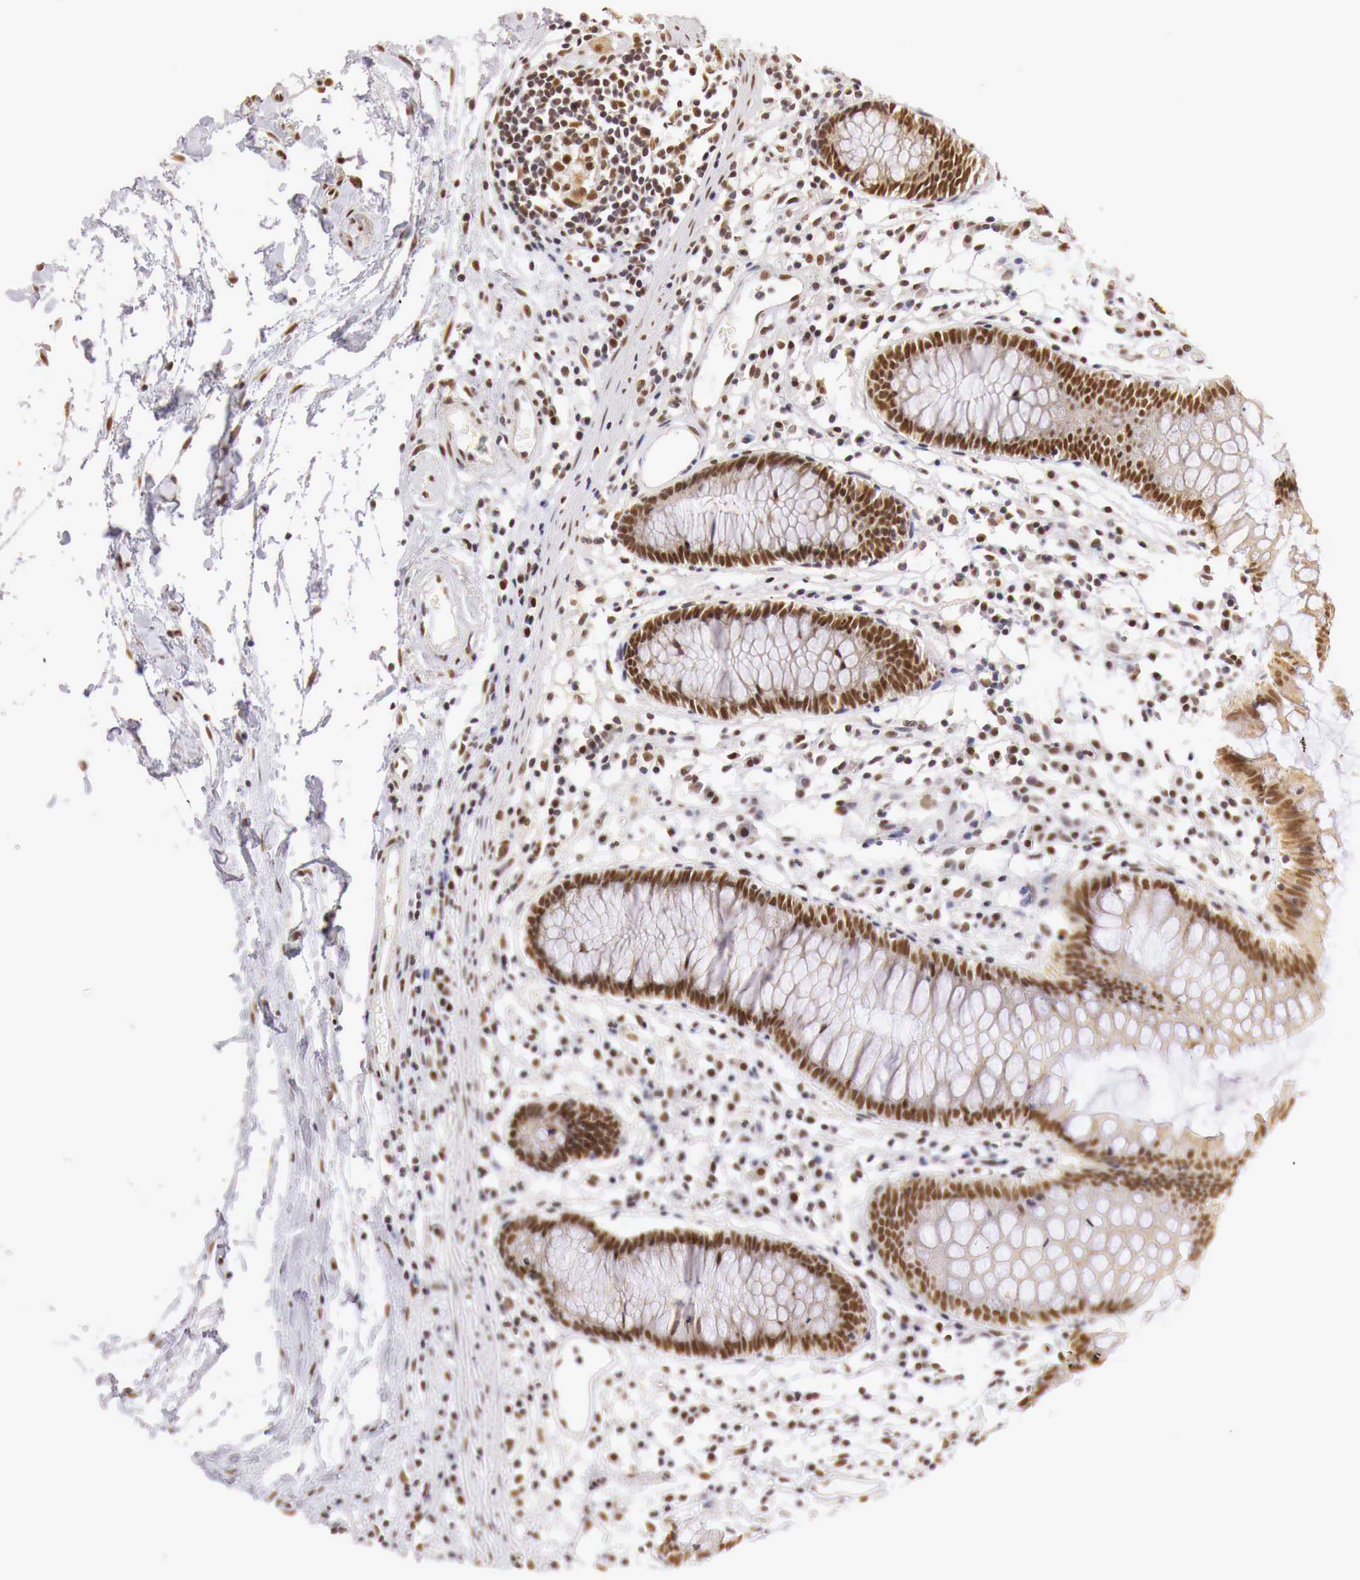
{"staining": {"intensity": "moderate", "quantity": ">75%", "location": "nuclear"}, "tissue": "colon", "cell_type": "Endothelial cells", "image_type": "normal", "snomed": [{"axis": "morphology", "description": "Normal tissue, NOS"}, {"axis": "topography", "description": "Colon"}], "caption": "A micrograph showing moderate nuclear expression in about >75% of endothelial cells in unremarkable colon, as visualized by brown immunohistochemical staining.", "gene": "GPKOW", "patient": {"sex": "female", "age": 55}}